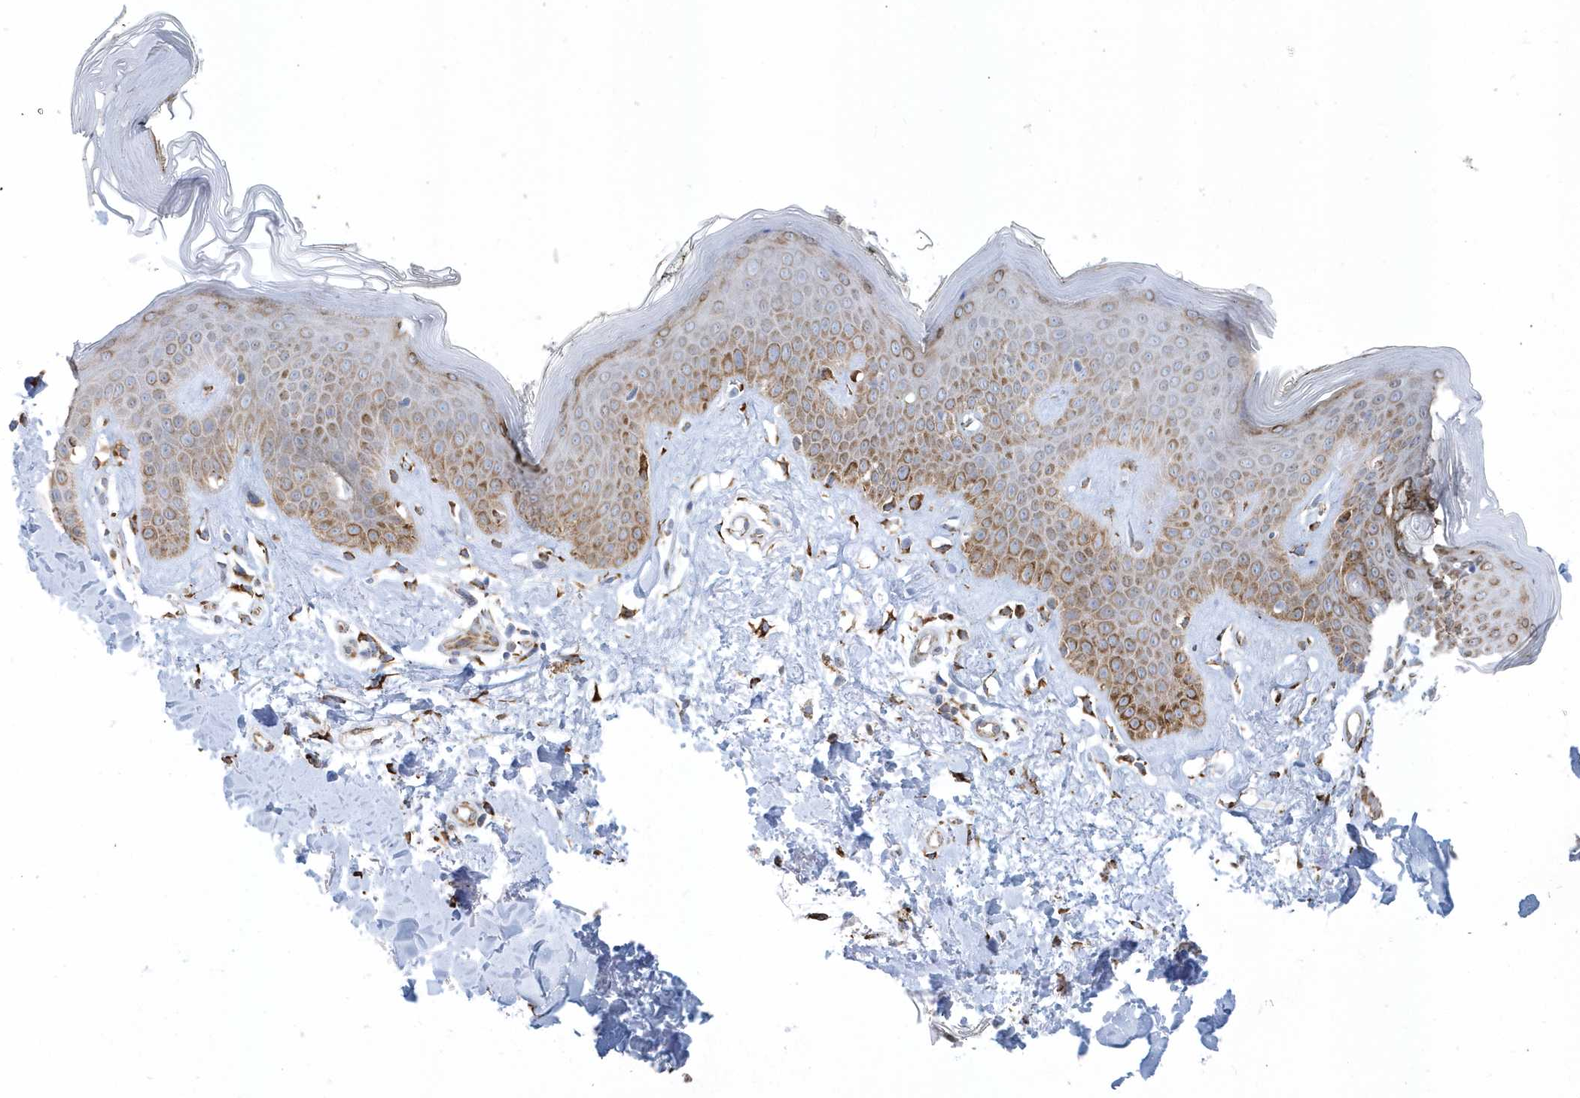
{"staining": {"intensity": "moderate", "quantity": ">75%", "location": "cytoplasmic/membranous"}, "tissue": "skin", "cell_type": "Fibroblasts", "image_type": "normal", "snomed": [{"axis": "morphology", "description": "Normal tissue, NOS"}, {"axis": "topography", "description": "Skin"}], "caption": "About >75% of fibroblasts in benign human skin show moderate cytoplasmic/membranous protein positivity as visualized by brown immunohistochemical staining.", "gene": "DCAF1", "patient": {"sex": "female", "age": 64}}